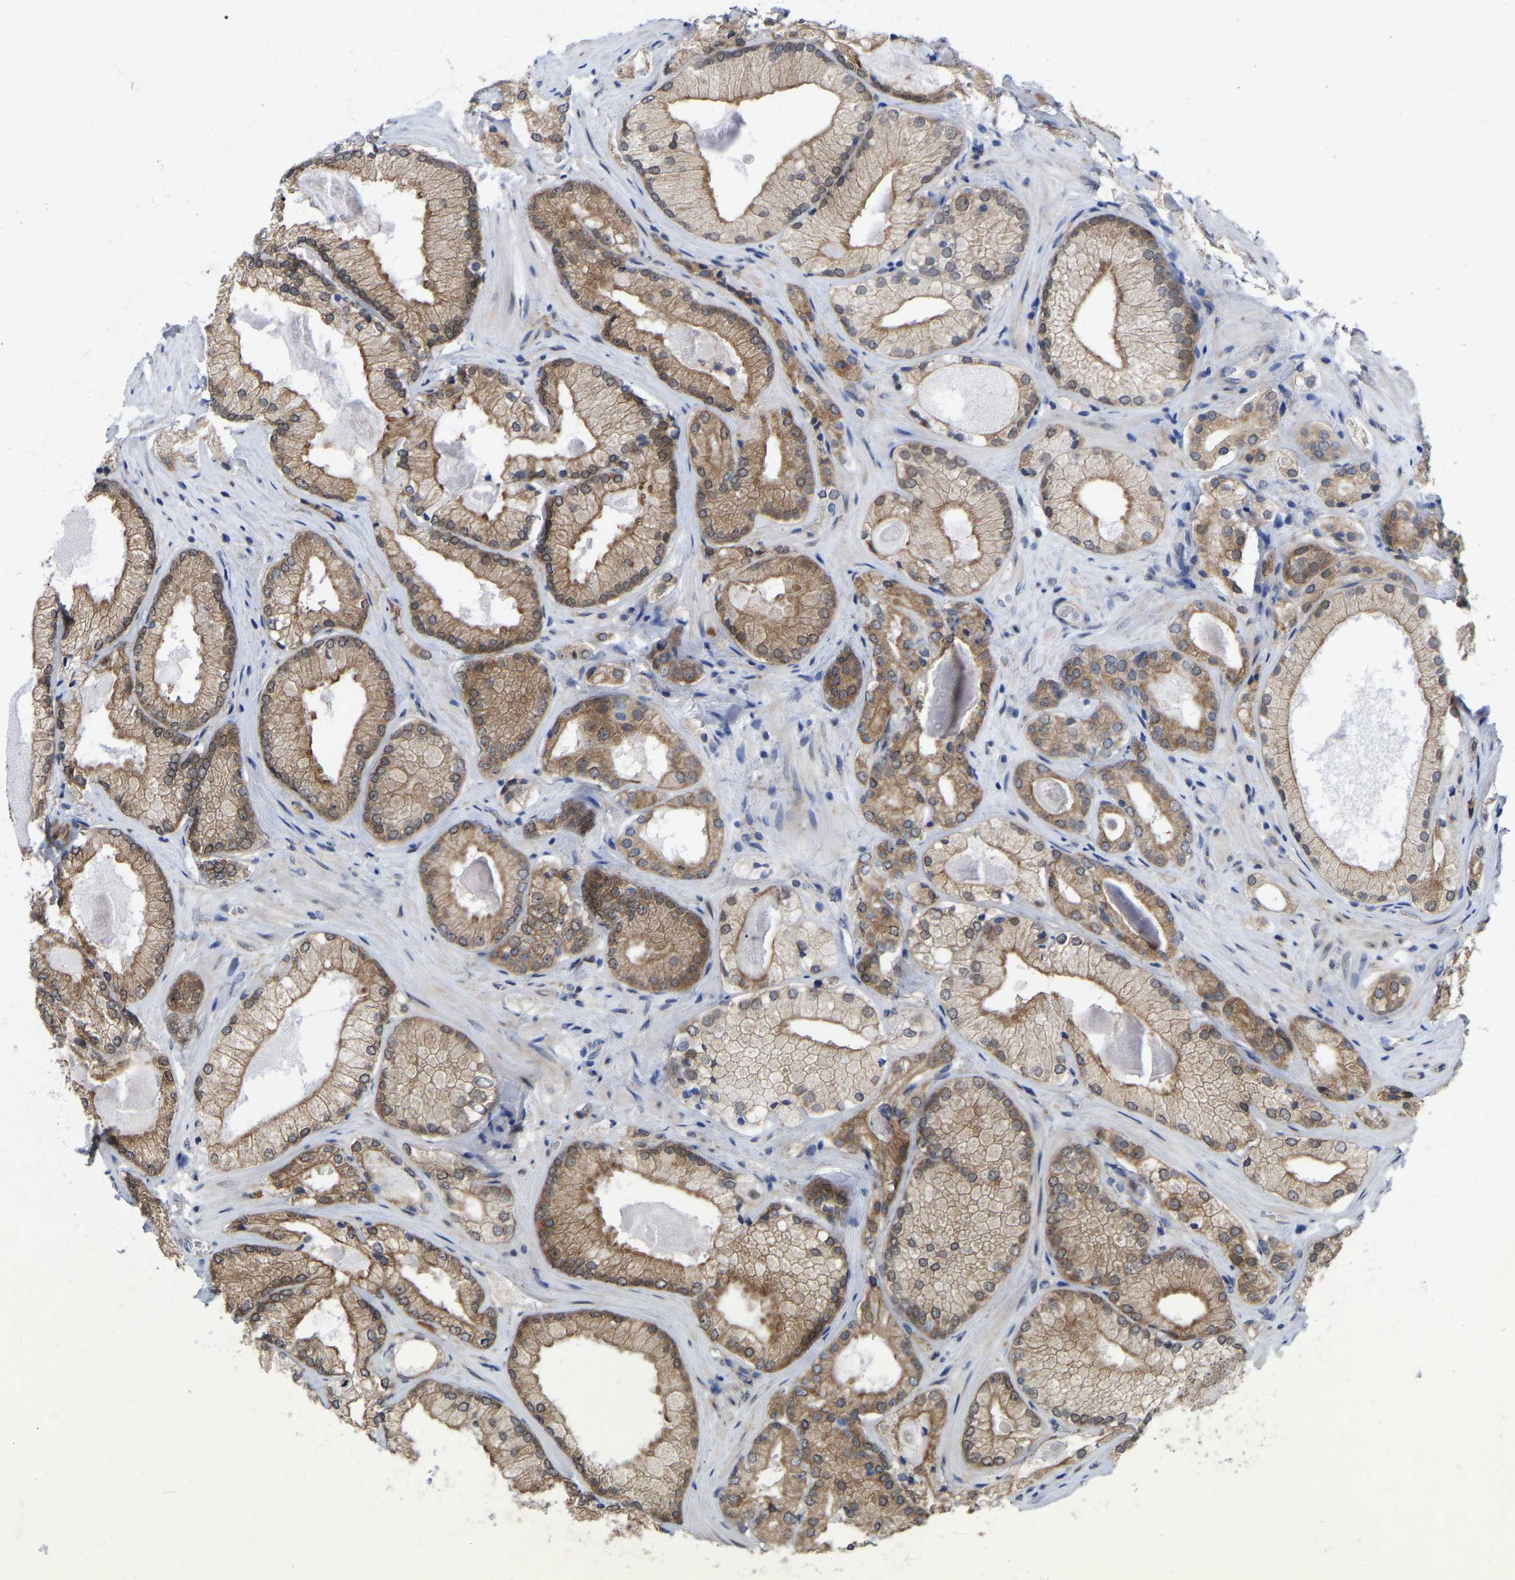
{"staining": {"intensity": "moderate", "quantity": ">75%", "location": "cytoplasmic/membranous"}, "tissue": "prostate cancer", "cell_type": "Tumor cells", "image_type": "cancer", "snomed": [{"axis": "morphology", "description": "Adenocarcinoma, Low grade"}, {"axis": "topography", "description": "Prostate"}], "caption": "Prostate cancer (low-grade adenocarcinoma) tissue displays moderate cytoplasmic/membranous expression in approximately >75% of tumor cells, visualized by immunohistochemistry. The staining was performed using DAB to visualize the protein expression in brown, while the nuclei were stained in blue with hematoxylin (Magnification: 20x).", "gene": "UBE4B", "patient": {"sex": "male", "age": 65}}